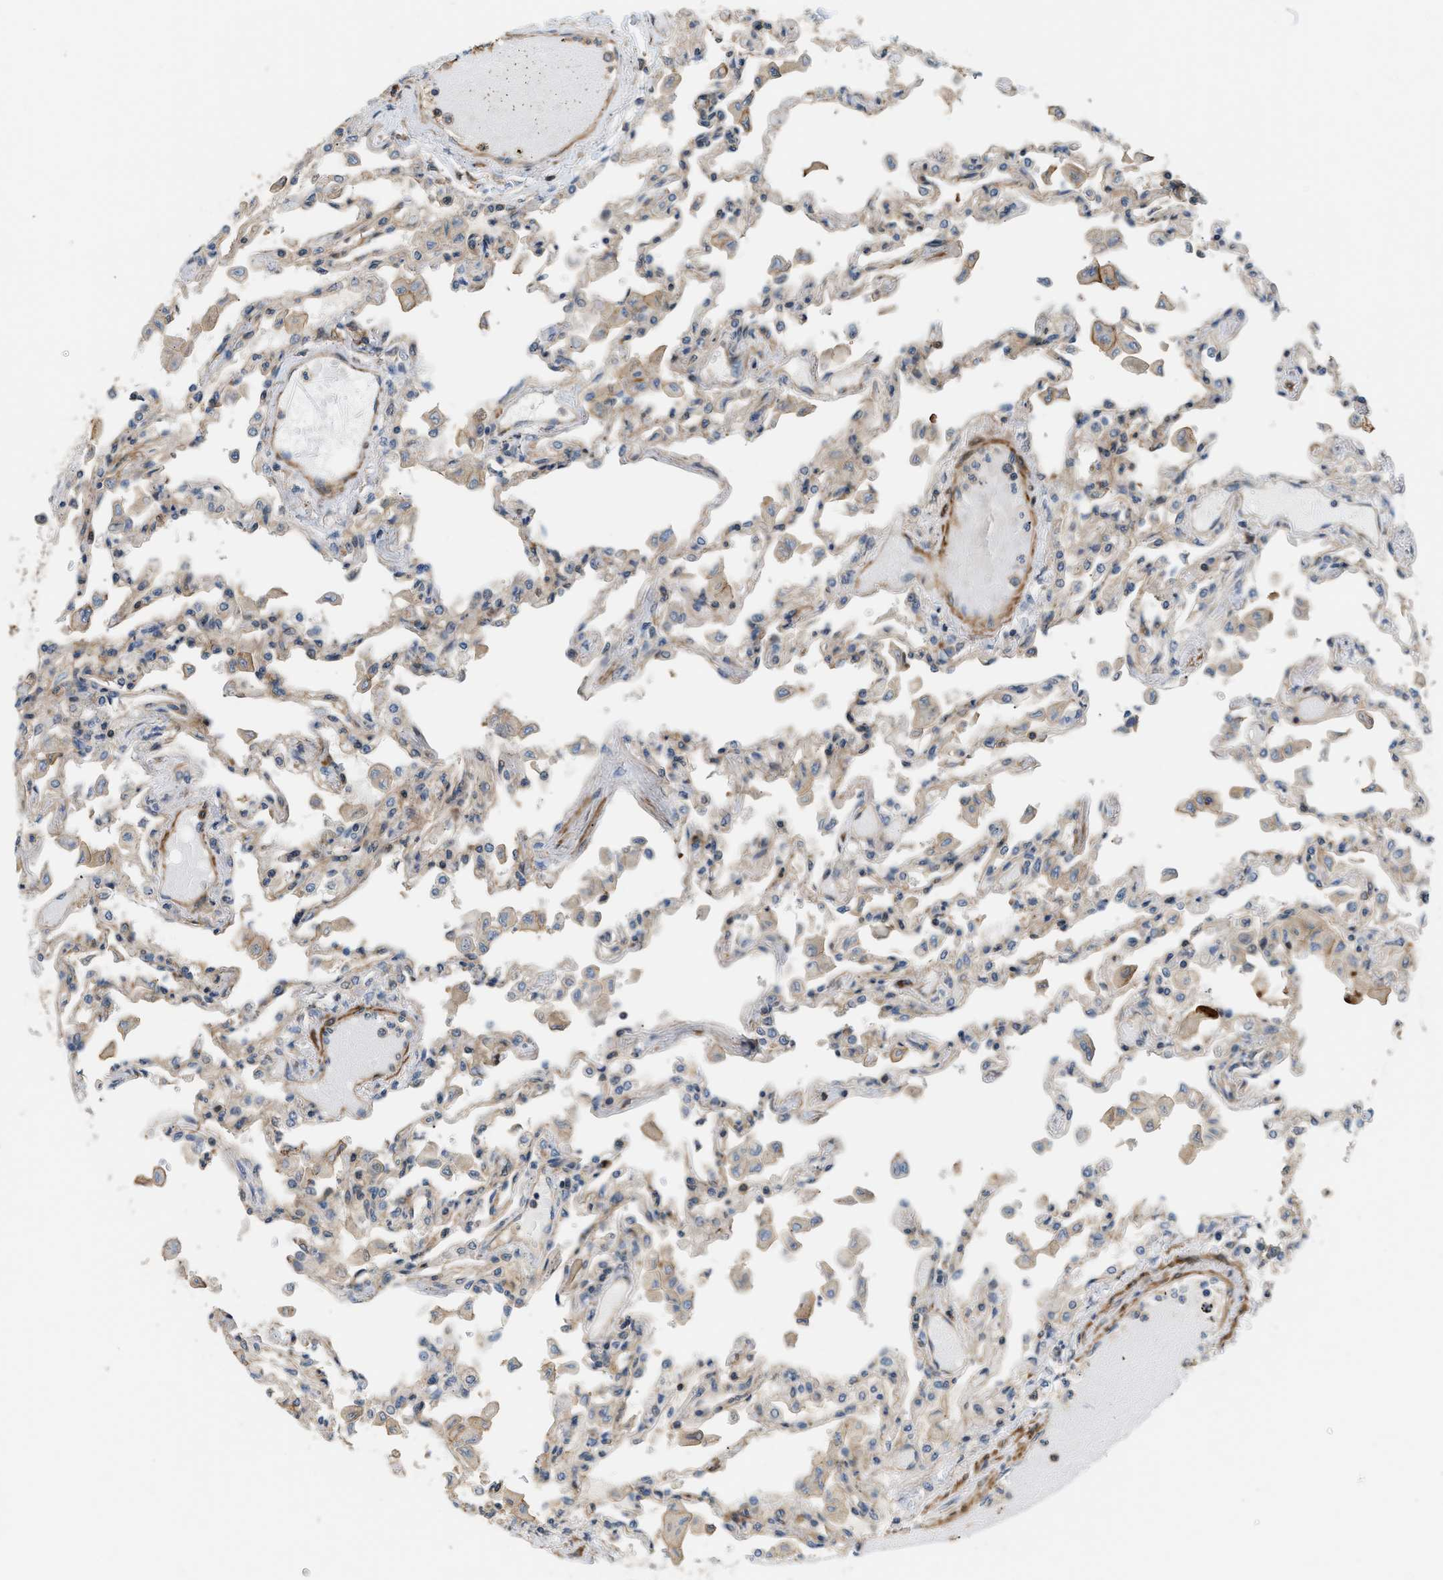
{"staining": {"intensity": "moderate", "quantity": "25%-75%", "location": "cytoplasmic/membranous"}, "tissue": "lung", "cell_type": "Alveolar cells", "image_type": "normal", "snomed": [{"axis": "morphology", "description": "Normal tissue, NOS"}, {"axis": "topography", "description": "Bronchus"}, {"axis": "topography", "description": "Lung"}], "caption": "This image exhibits immunohistochemistry (IHC) staining of normal lung, with medium moderate cytoplasmic/membranous expression in about 25%-75% of alveolar cells.", "gene": "BTN3A2", "patient": {"sex": "female", "age": 49}}